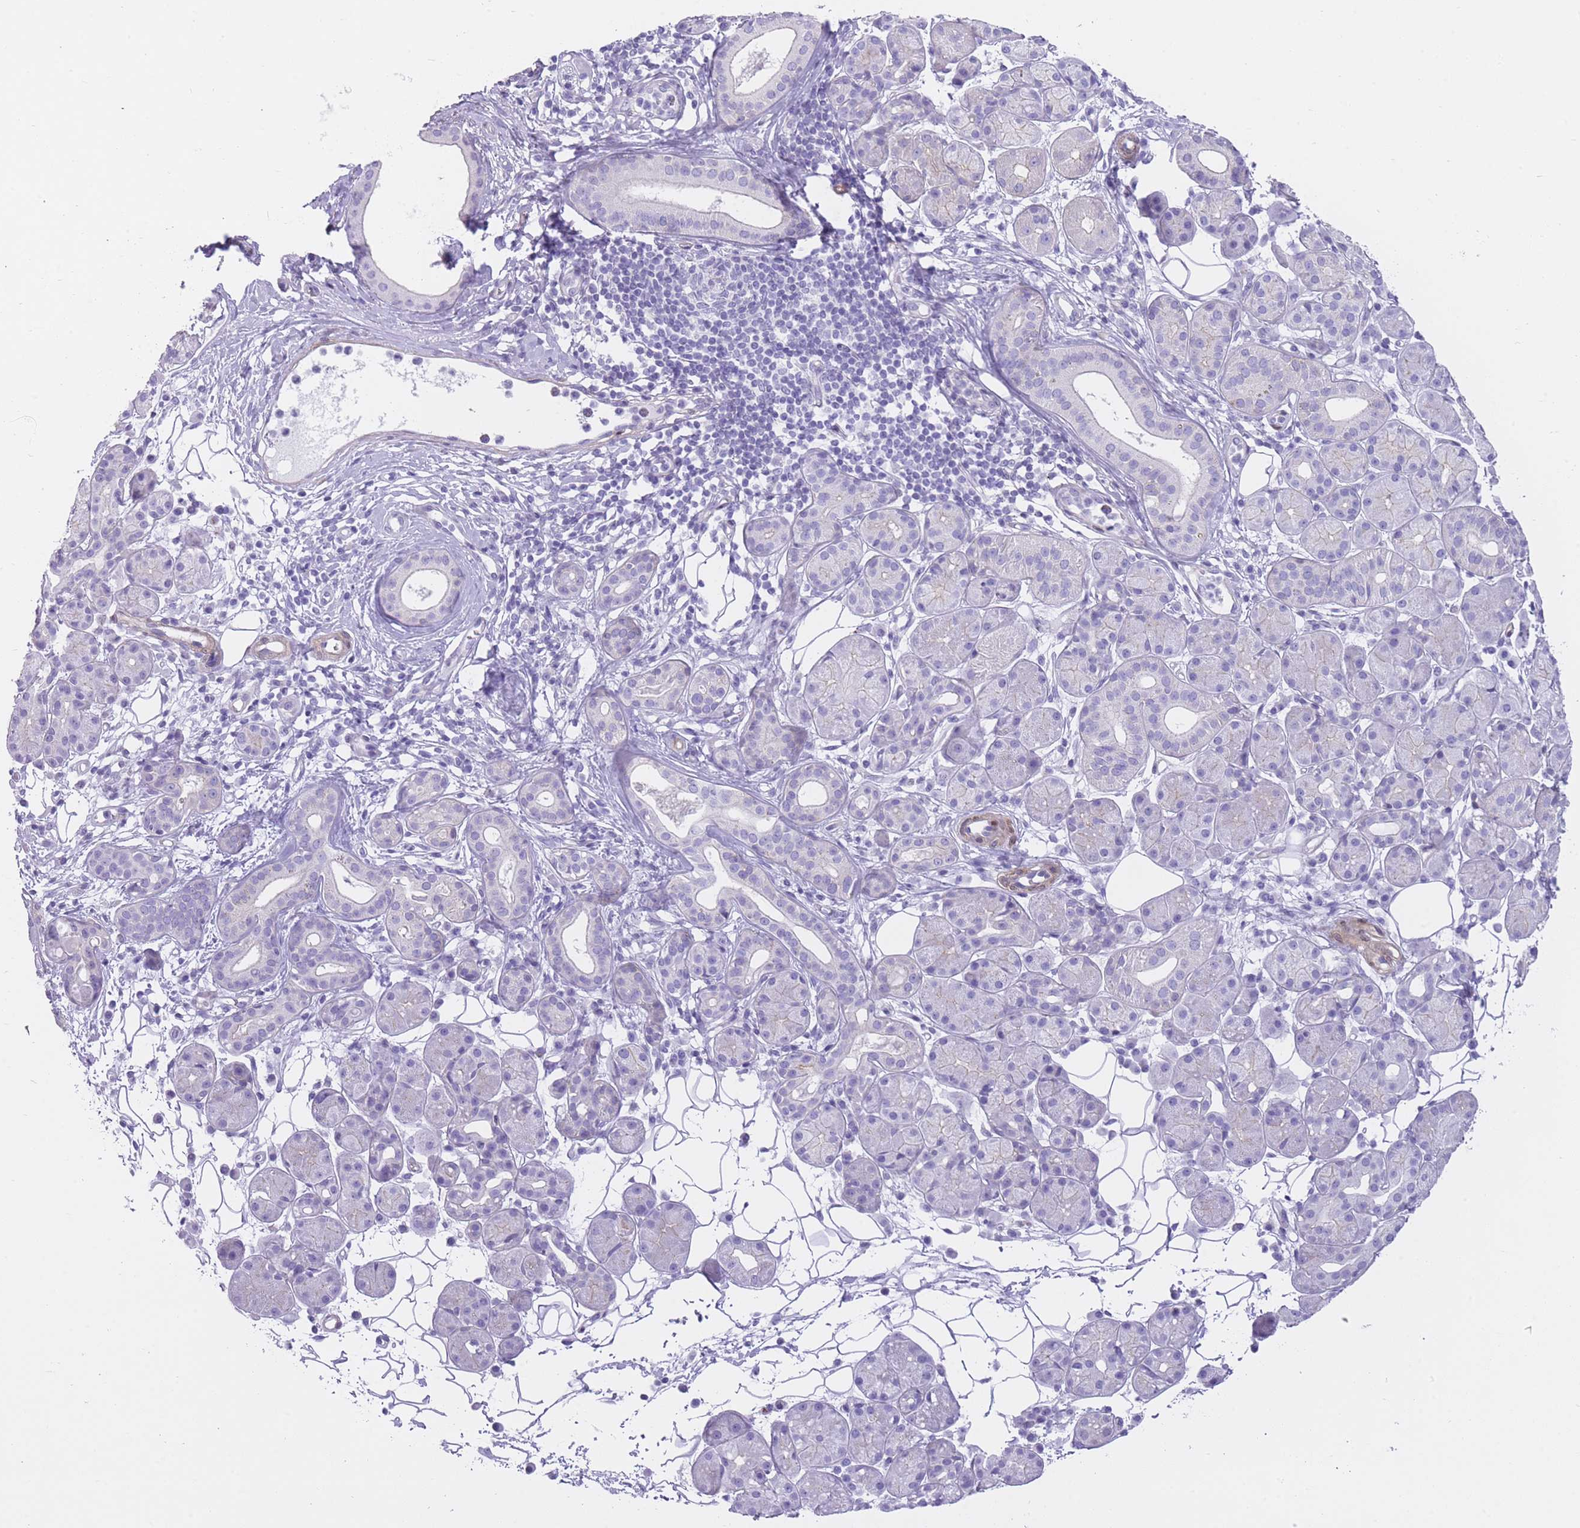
{"staining": {"intensity": "negative", "quantity": "none", "location": "none"}, "tissue": "salivary gland", "cell_type": "Glandular cells", "image_type": "normal", "snomed": [{"axis": "morphology", "description": "Squamous cell carcinoma, NOS"}, {"axis": "topography", "description": "Skin"}, {"axis": "topography", "description": "Head-Neck"}], "caption": "This histopathology image is of normal salivary gland stained with immunohistochemistry (IHC) to label a protein in brown with the nuclei are counter-stained blue. There is no positivity in glandular cells.", "gene": "OR11H12", "patient": {"sex": "male", "age": 80}}